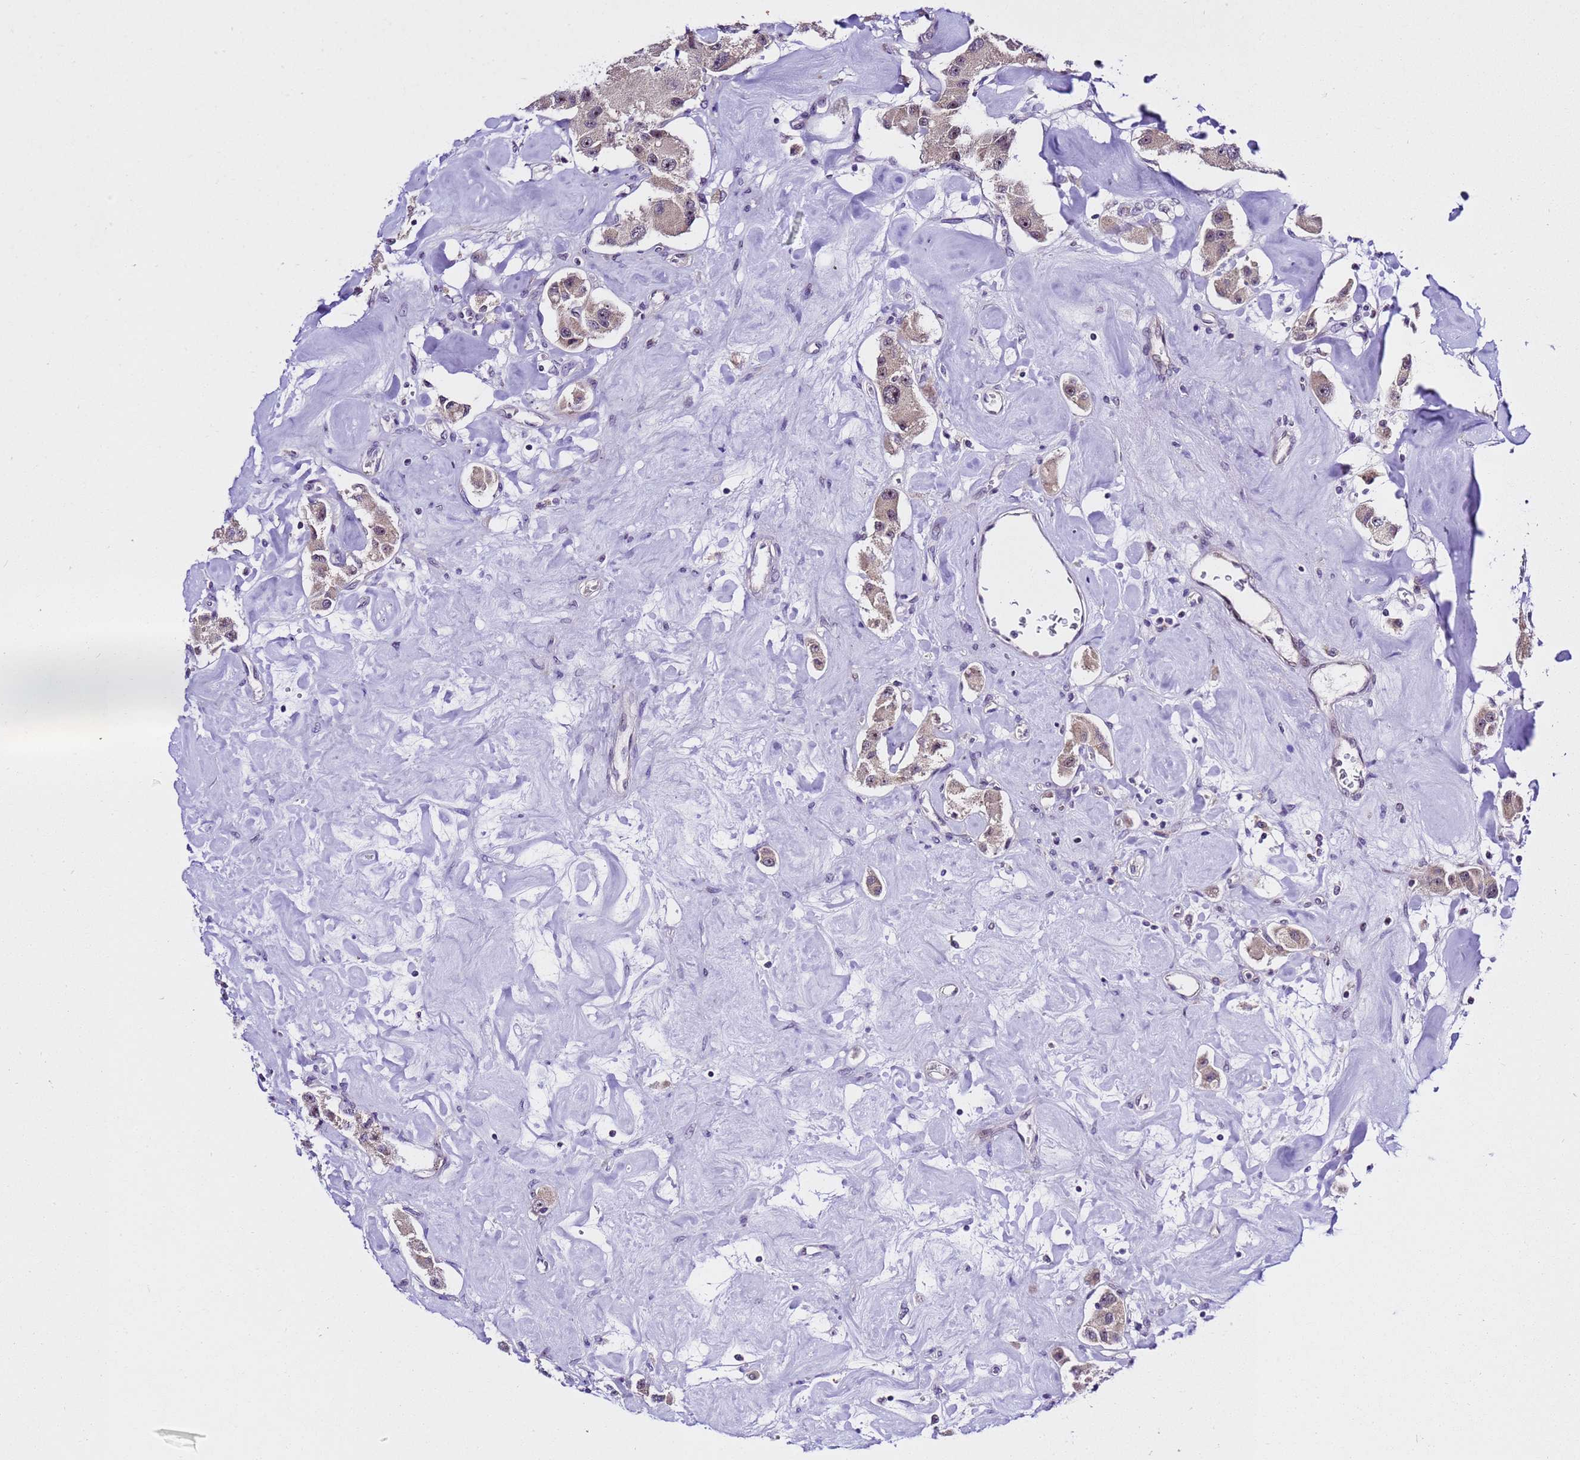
{"staining": {"intensity": "weak", "quantity": ">75%", "location": "cytoplasmic/membranous,nuclear"}, "tissue": "carcinoid", "cell_type": "Tumor cells", "image_type": "cancer", "snomed": [{"axis": "morphology", "description": "Carcinoid, malignant, NOS"}, {"axis": "topography", "description": "Pancreas"}], "caption": "Carcinoid tissue exhibits weak cytoplasmic/membranous and nuclear expression in approximately >75% of tumor cells, visualized by immunohistochemistry.", "gene": "SLX4IP", "patient": {"sex": "male", "age": 41}}